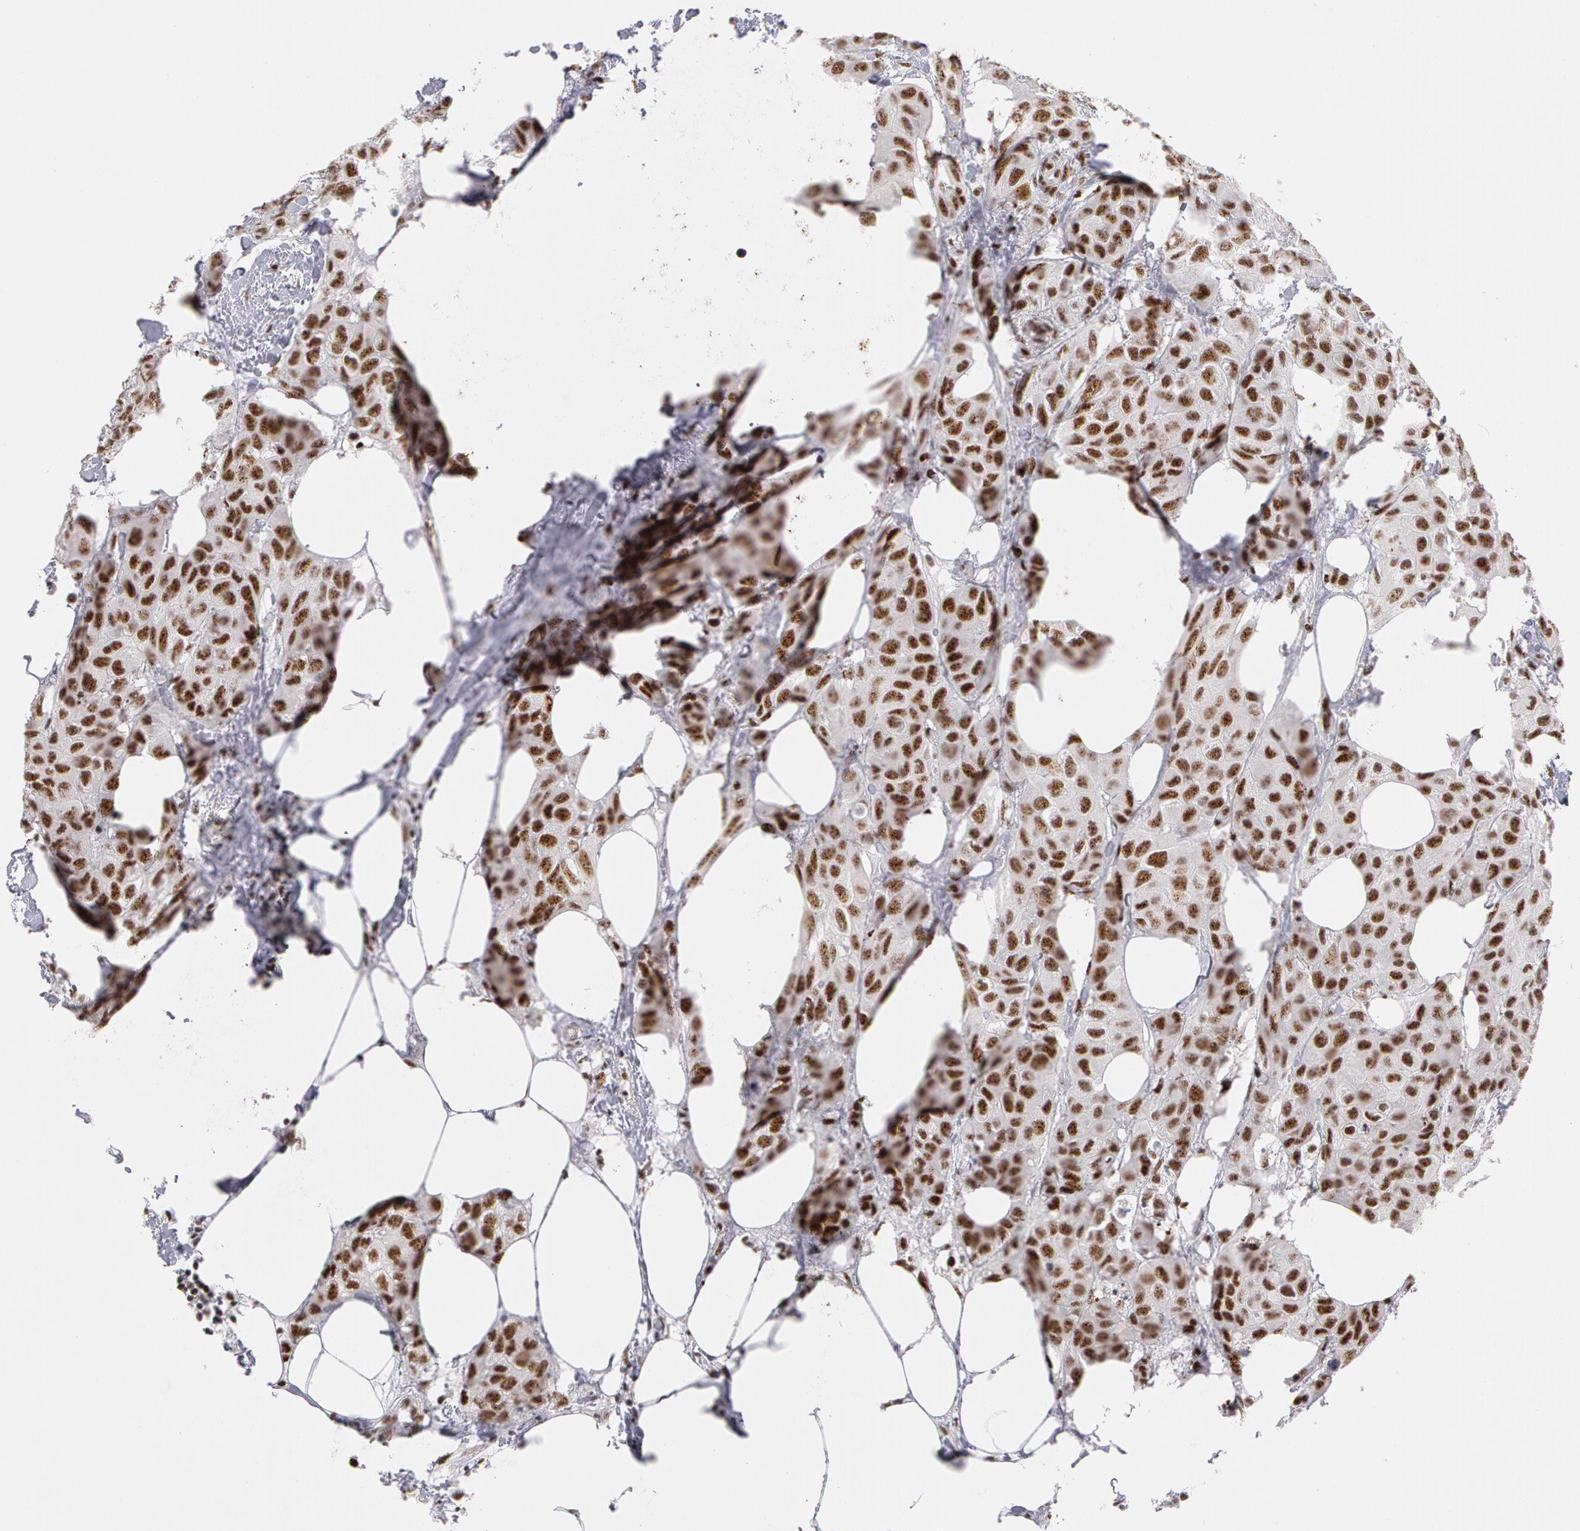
{"staining": {"intensity": "moderate", "quantity": ">75%", "location": "nuclear"}, "tissue": "breast cancer", "cell_type": "Tumor cells", "image_type": "cancer", "snomed": [{"axis": "morphology", "description": "Duct carcinoma"}, {"axis": "topography", "description": "Breast"}], "caption": "This image exhibits IHC staining of human invasive ductal carcinoma (breast), with medium moderate nuclear positivity in about >75% of tumor cells.", "gene": "PNN", "patient": {"sex": "female", "age": 68}}